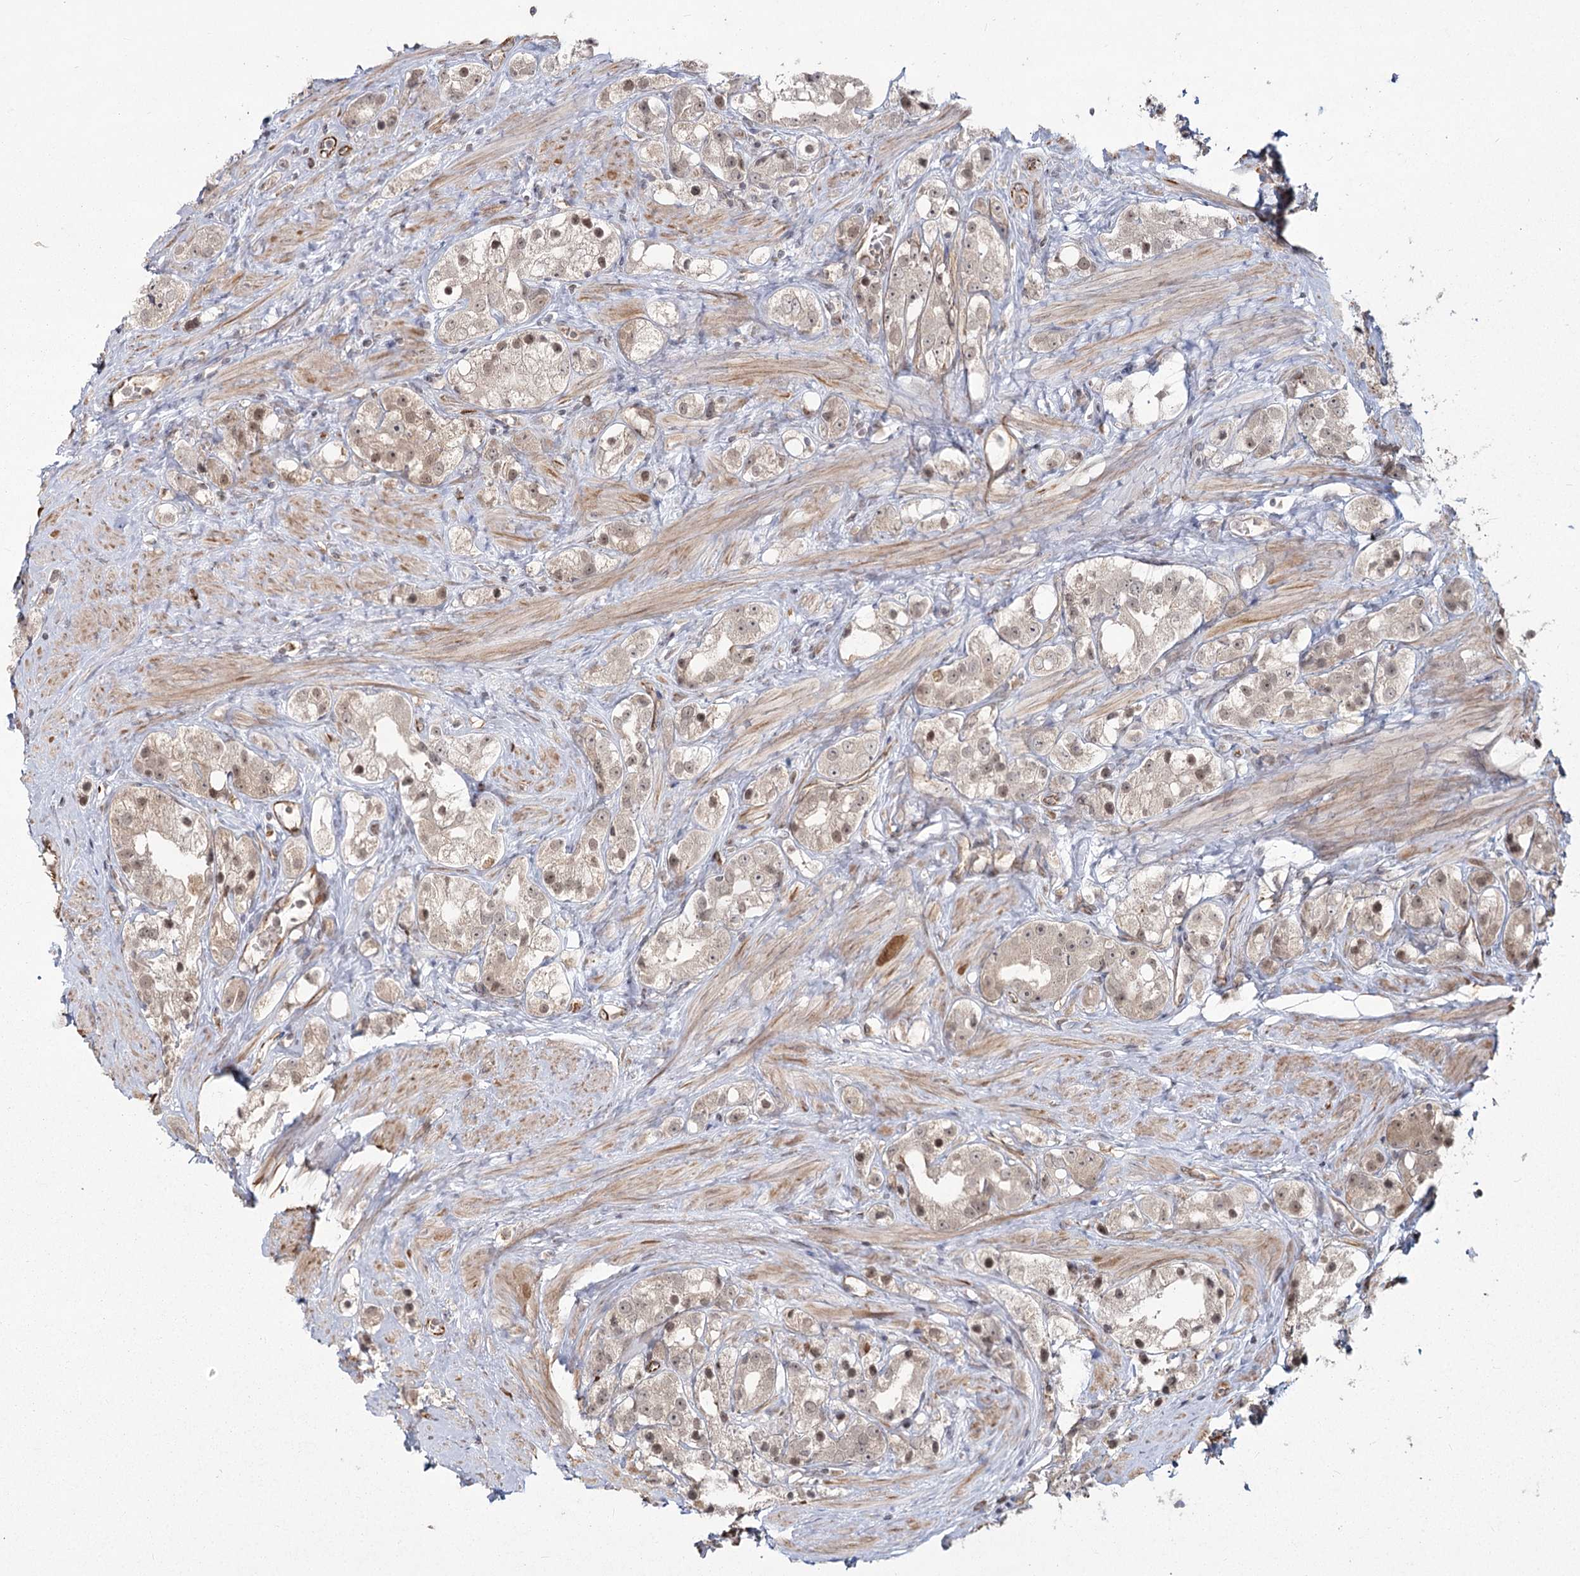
{"staining": {"intensity": "weak", "quantity": "25%-75%", "location": "nuclear"}, "tissue": "prostate cancer", "cell_type": "Tumor cells", "image_type": "cancer", "snomed": [{"axis": "morphology", "description": "Adenocarcinoma, NOS"}, {"axis": "topography", "description": "Prostate"}], "caption": "Approximately 25%-75% of tumor cells in prostate cancer (adenocarcinoma) display weak nuclear protein staining as visualized by brown immunohistochemical staining.", "gene": "AP2M1", "patient": {"sex": "male", "age": 79}}